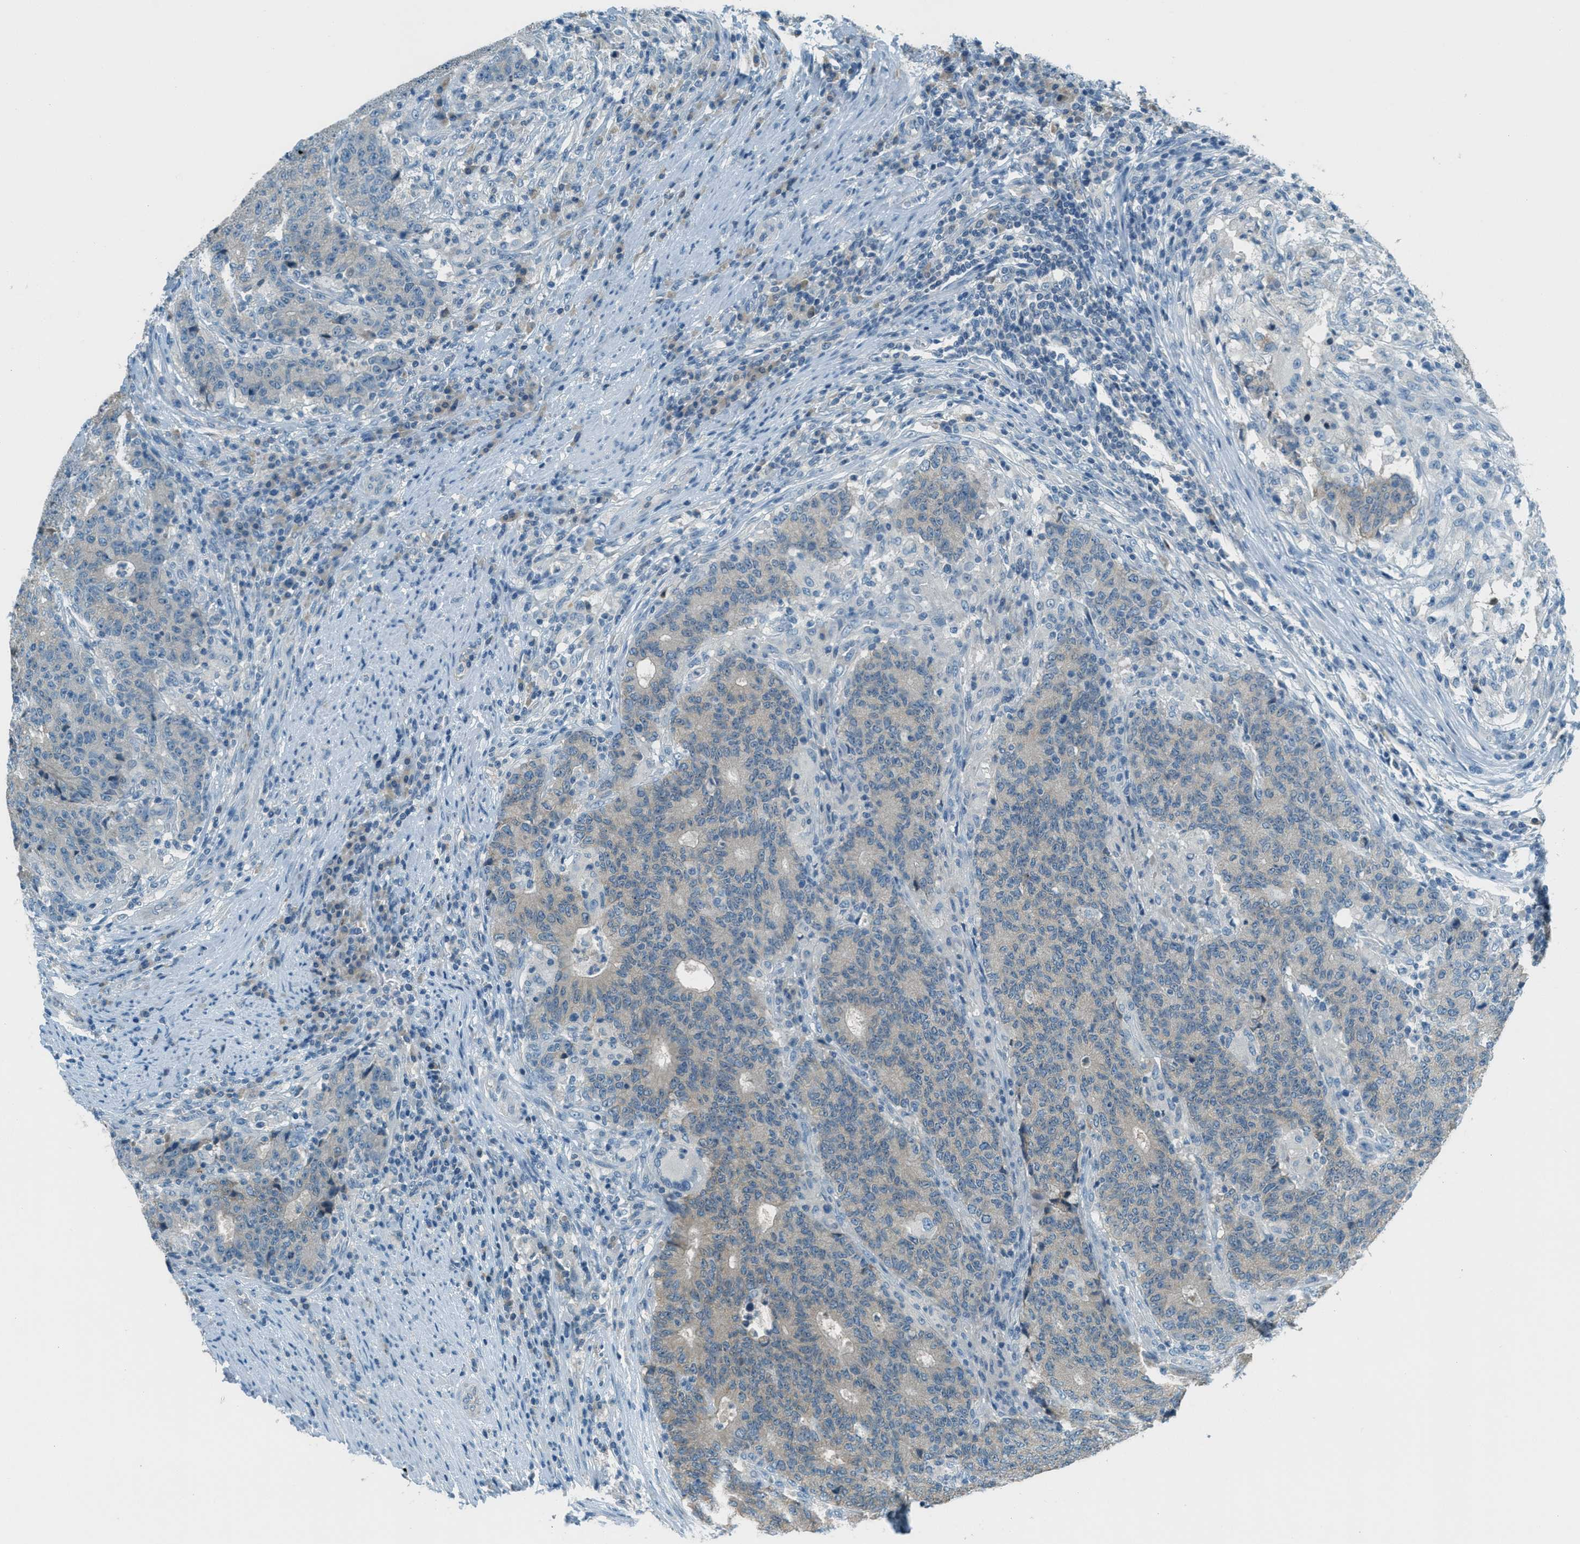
{"staining": {"intensity": "weak", "quantity": "<25%", "location": "cytoplasmic/membranous"}, "tissue": "colorectal cancer", "cell_type": "Tumor cells", "image_type": "cancer", "snomed": [{"axis": "morphology", "description": "Normal tissue, NOS"}, {"axis": "morphology", "description": "Adenocarcinoma, NOS"}, {"axis": "topography", "description": "Colon"}], "caption": "IHC photomicrograph of neoplastic tissue: human colorectal adenocarcinoma stained with DAB displays no significant protein expression in tumor cells.", "gene": "MSLN", "patient": {"sex": "female", "age": 75}}